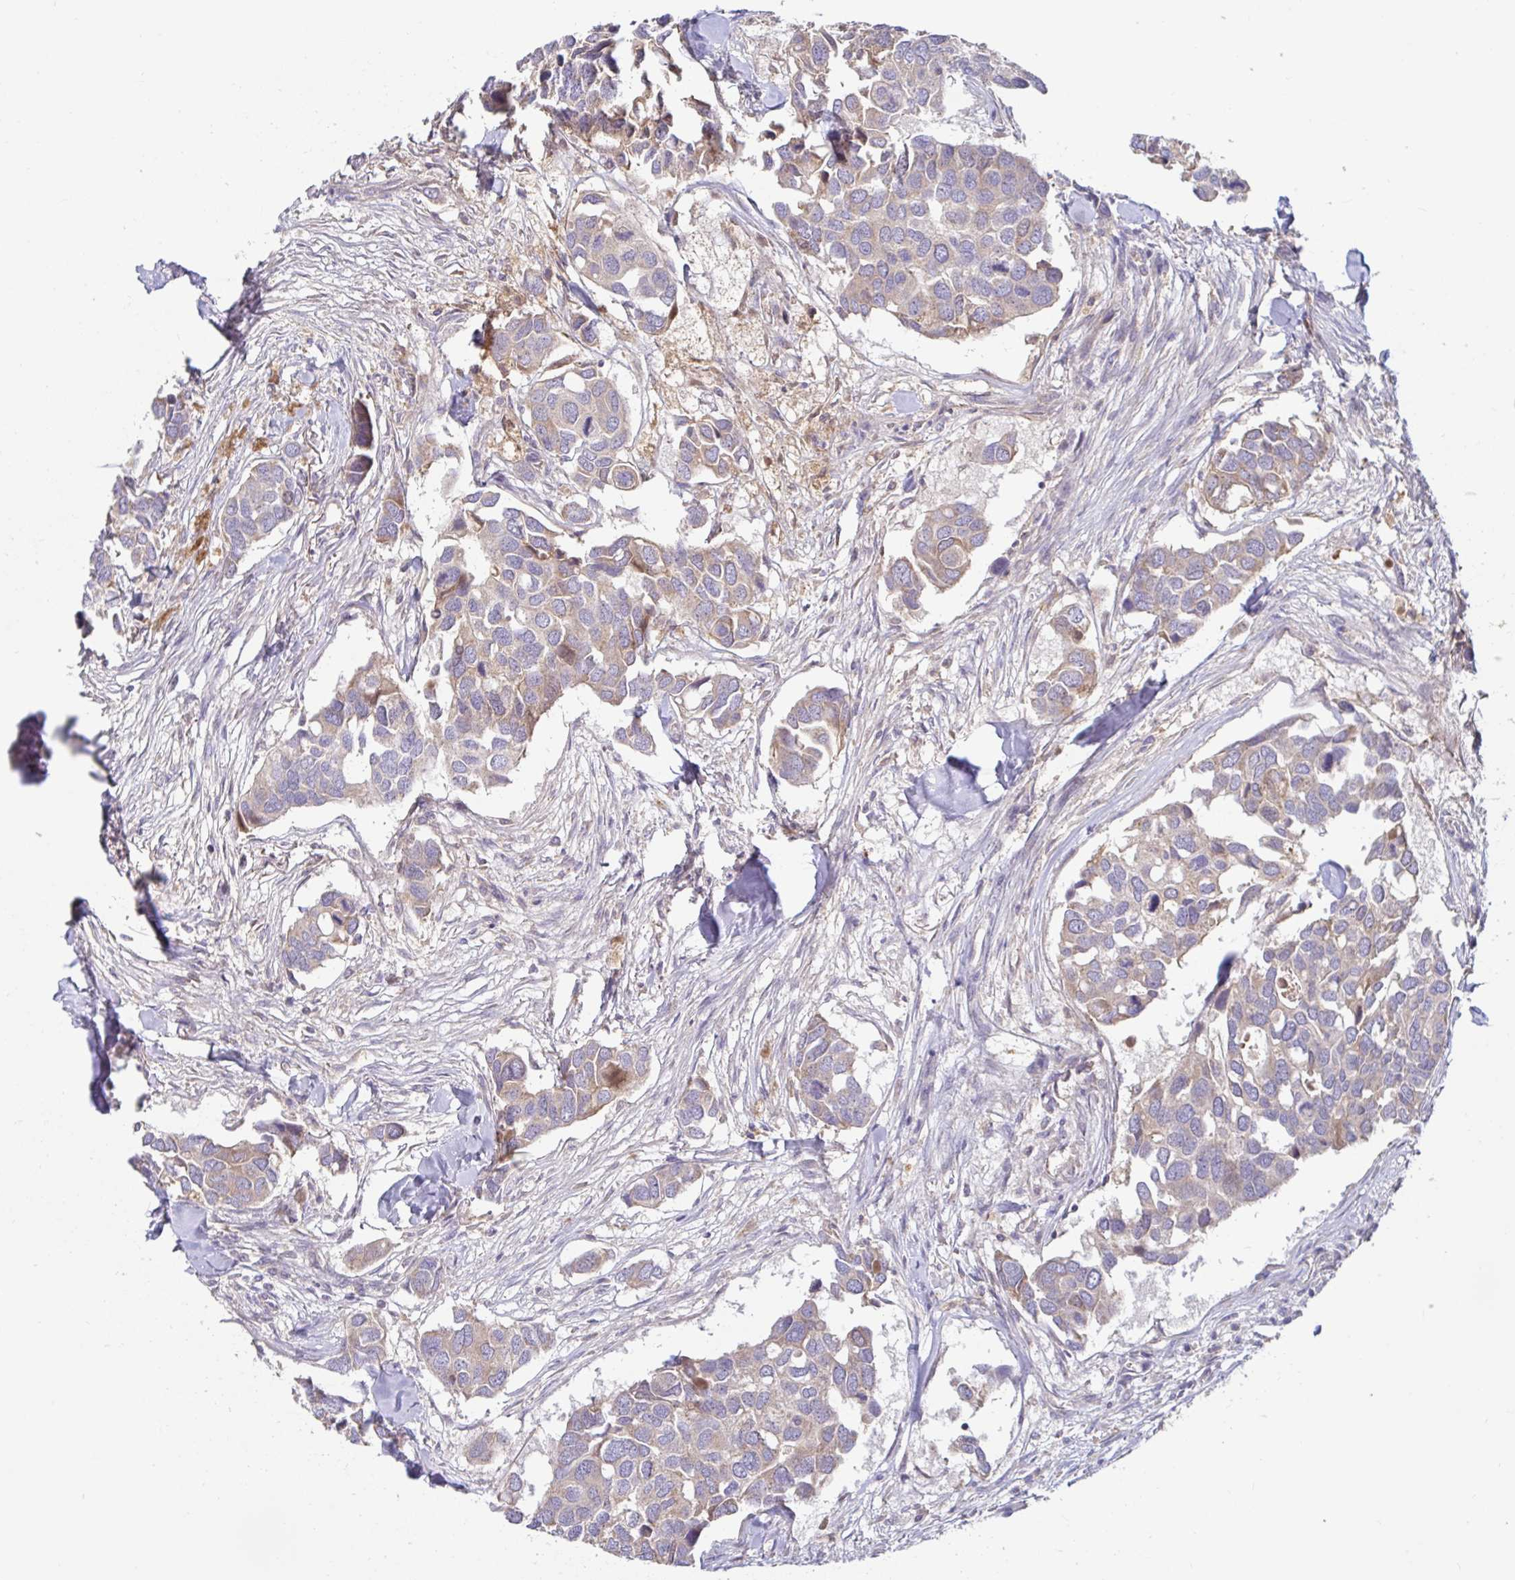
{"staining": {"intensity": "weak", "quantity": "25%-75%", "location": "cytoplasmic/membranous"}, "tissue": "breast cancer", "cell_type": "Tumor cells", "image_type": "cancer", "snomed": [{"axis": "morphology", "description": "Duct carcinoma"}, {"axis": "topography", "description": "Breast"}], "caption": "Protein analysis of breast invasive ductal carcinoma tissue demonstrates weak cytoplasmic/membranous staining in approximately 25%-75% of tumor cells. The protein of interest is shown in brown color, while the nuclei are stained blue.", "gene": "LARP1", "patient": {"sex": "female", "age": 83}}